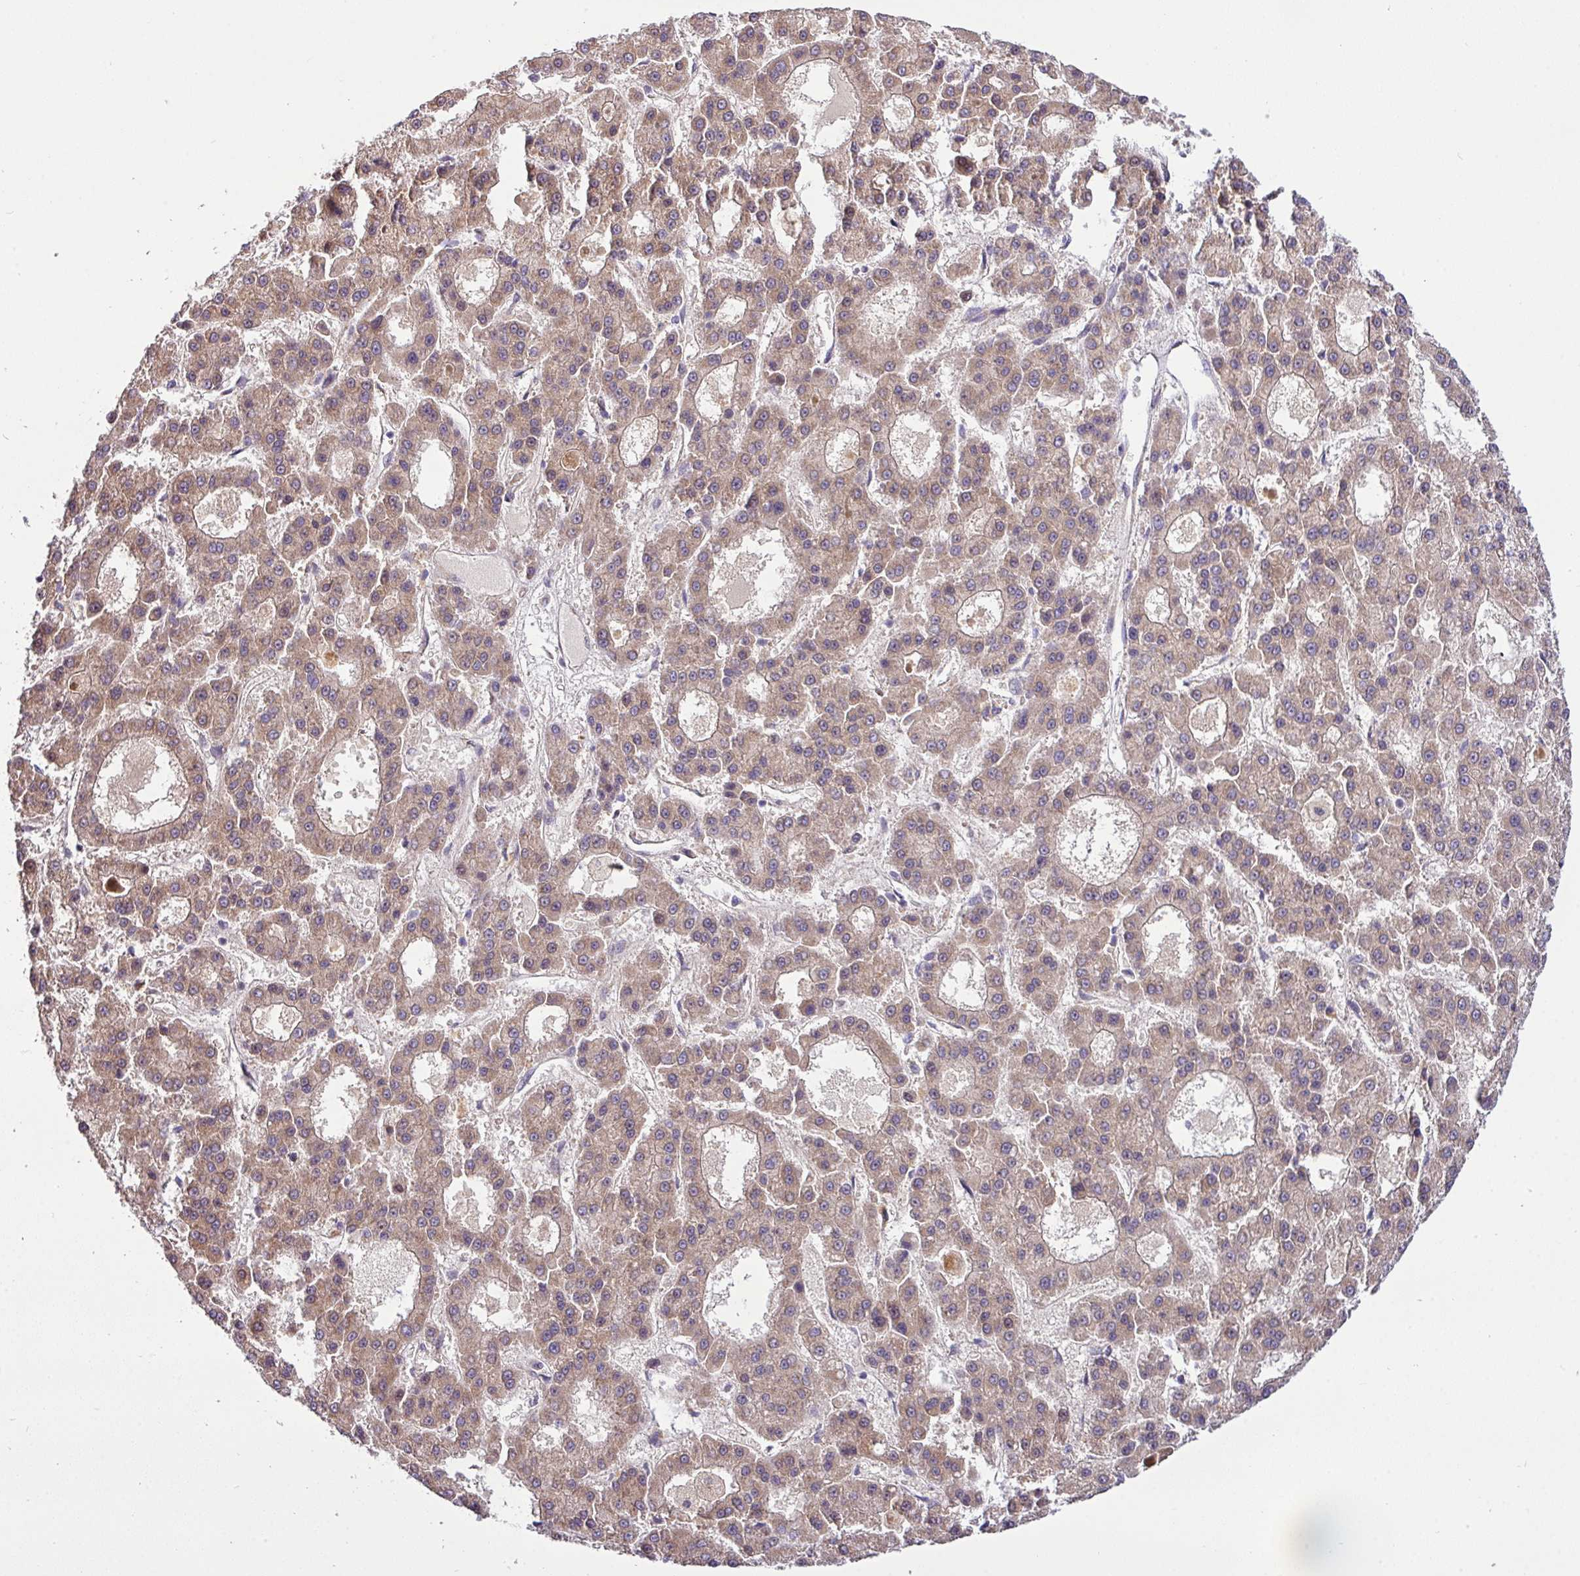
{"staining": {"intensity": "weak", "quantity": ">75%", "location": "cytoplasmic/membranous"}, "tissue": "liver cancer", "cell_type": "Tumor cells", "image_type": "cancer", "snomed": [{"axis": "morphology", "description": "Carcinoma, Hepatocellular, NOS"}, {"axis": "topography", "description": "Liver"}], "caption": "Hepatocellular carcinoma (liver) stained with DAB (3,3'-diaminobenzidine) immunohistochemistry demonstrates low levels of weak cytoplasmic/membranous staining in approximately >75% of tumor cells.", "gene": "TM2D2", "patient": {"sex": "male", "age": 70}}